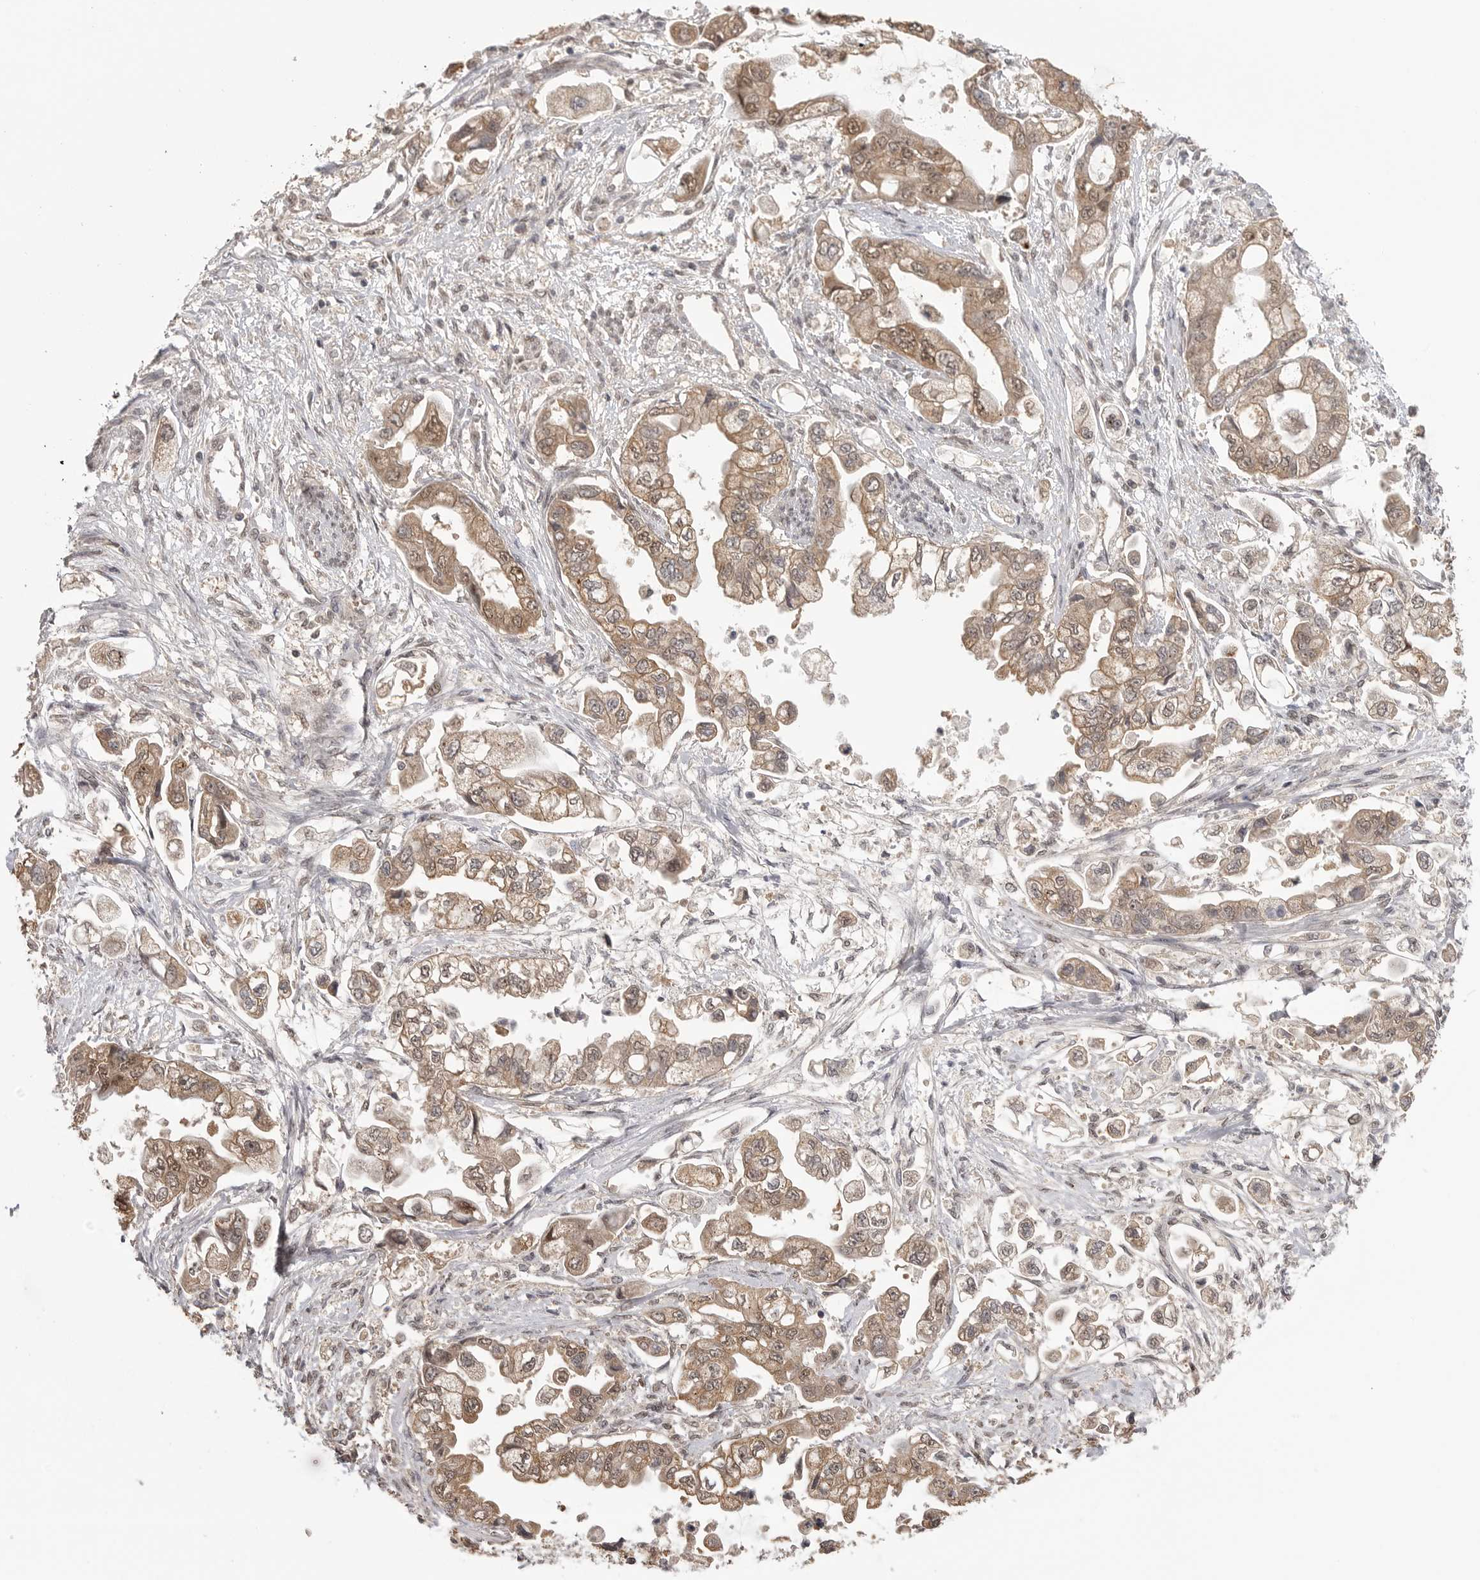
{"staining": {"intensity": "moderate", "quantity": ">75%", "location": "cytoplasmic/membranous,nuclear"}, "tissue": "stomach cancer", "cell_type": "Tumor cells", "image_type": "cancer", "snomed": [{"axis": "morphology", "description": "Adenocarcinoma, NOS"}, {"axis": "topography", "description": "Stomach"}], "caption": "A histopathology image of stomach cancer stained for a protein exhibits moderate cytoplasmic/membranous and nuclear brown staining in tumor cells. (IHC, brightfield microscopy, high magnification).", "gene": "ASPSCR1", "patient": {"sex": "male", "age": 62}}